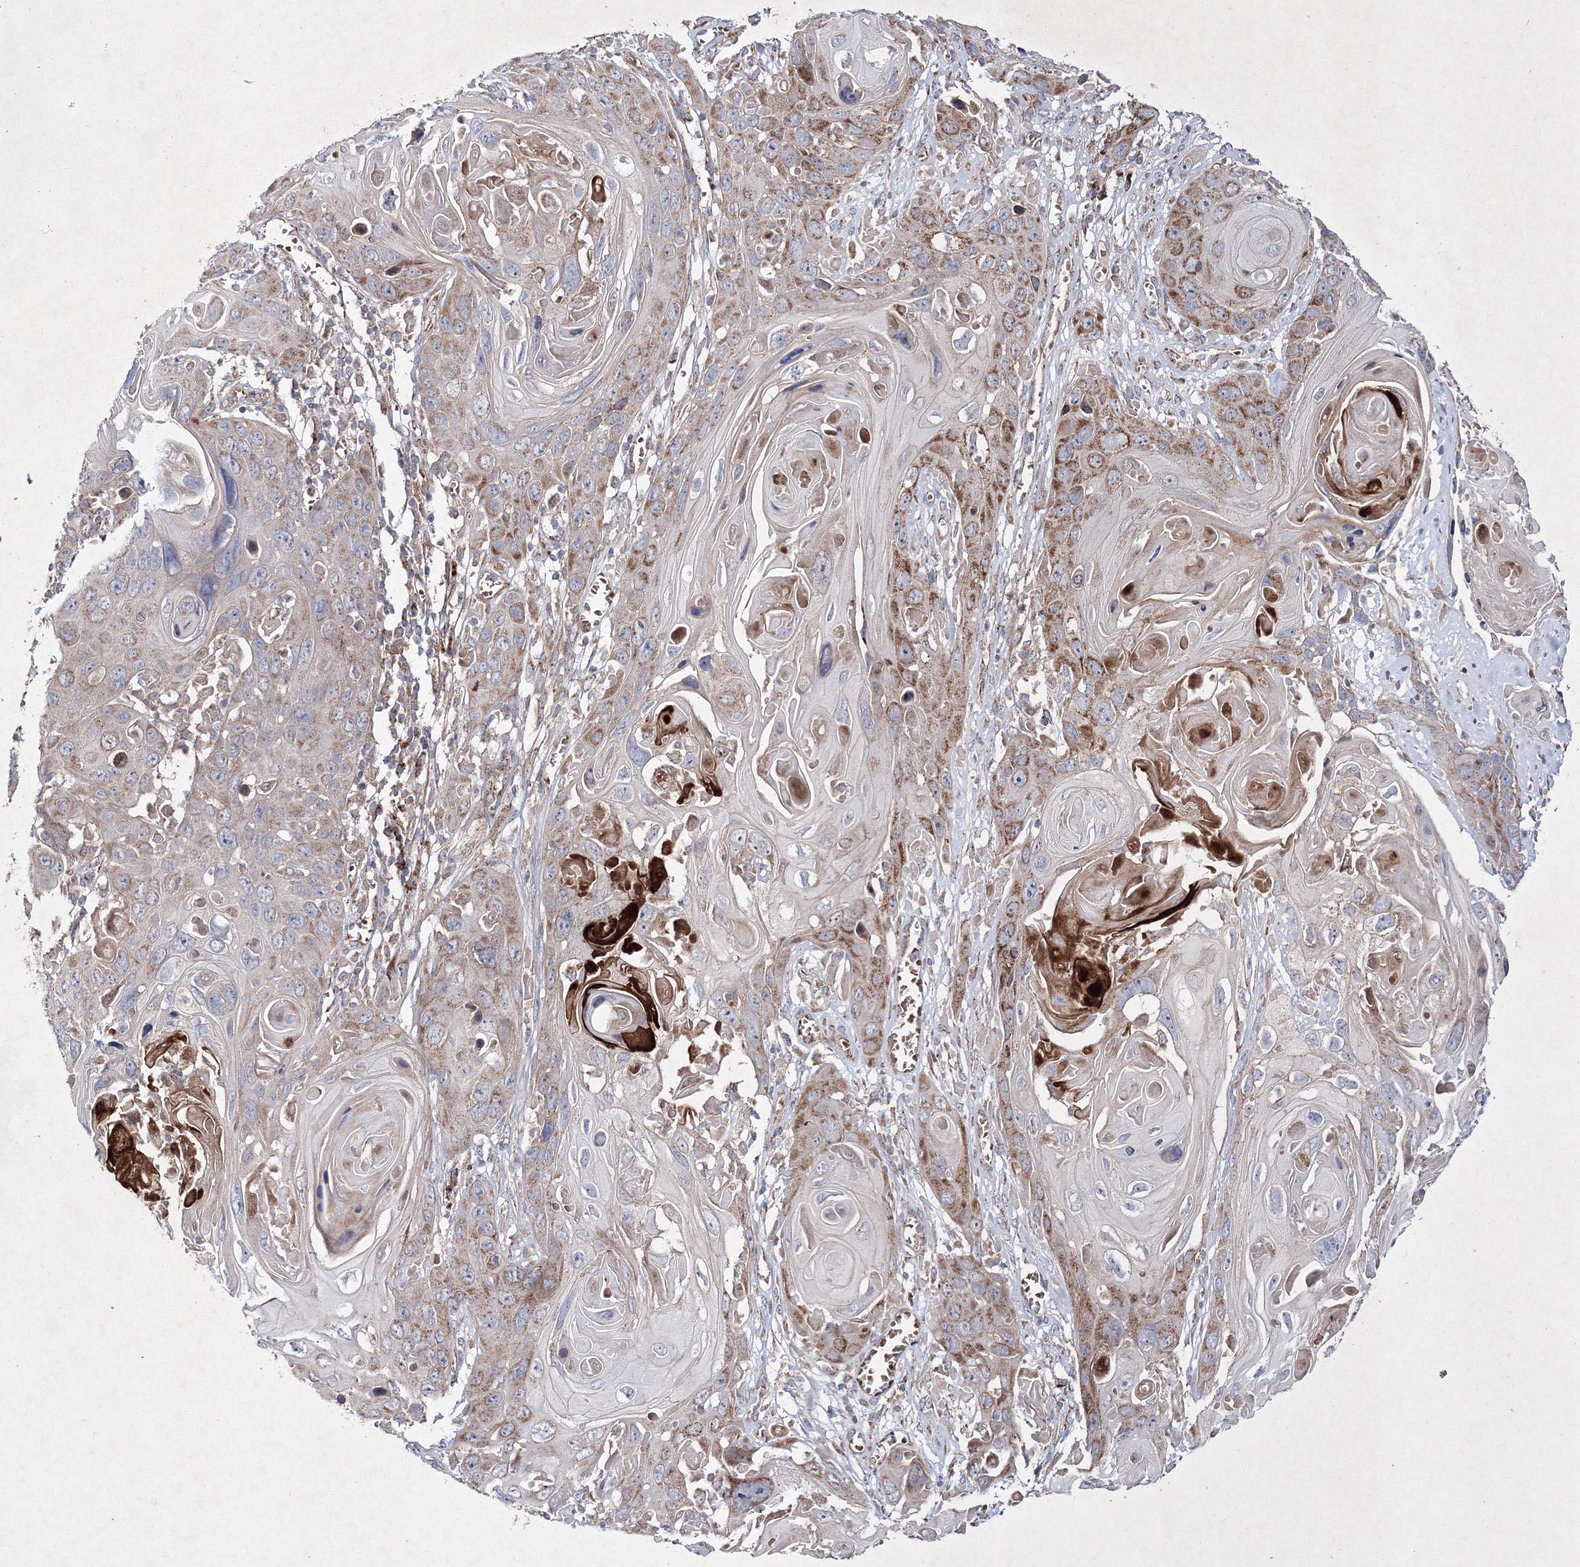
{"staining": {"intensity": "moderate", "quantity": ">75%", "location": "cytoplasmic/membranous"}, "tissue": "skin cancer", "cell_type": "Tumor cells", "image_type": "cancer", "snomed": [{"axis": "morphology", "description": "Squamous cell carcinoma, NOS"}, {"axis": "topography", "description": "Skin"}], "caption": "A histopathology image of squamous cell carcinoma (skin) stained for a protein shows moderate cytoplasmic/membranous brown staining in tumor cells. (Brightfield microscopy of DAB IHC at high magnification).", "gene": "GFM1", "patient": {"sex": "male", "age": 55}}